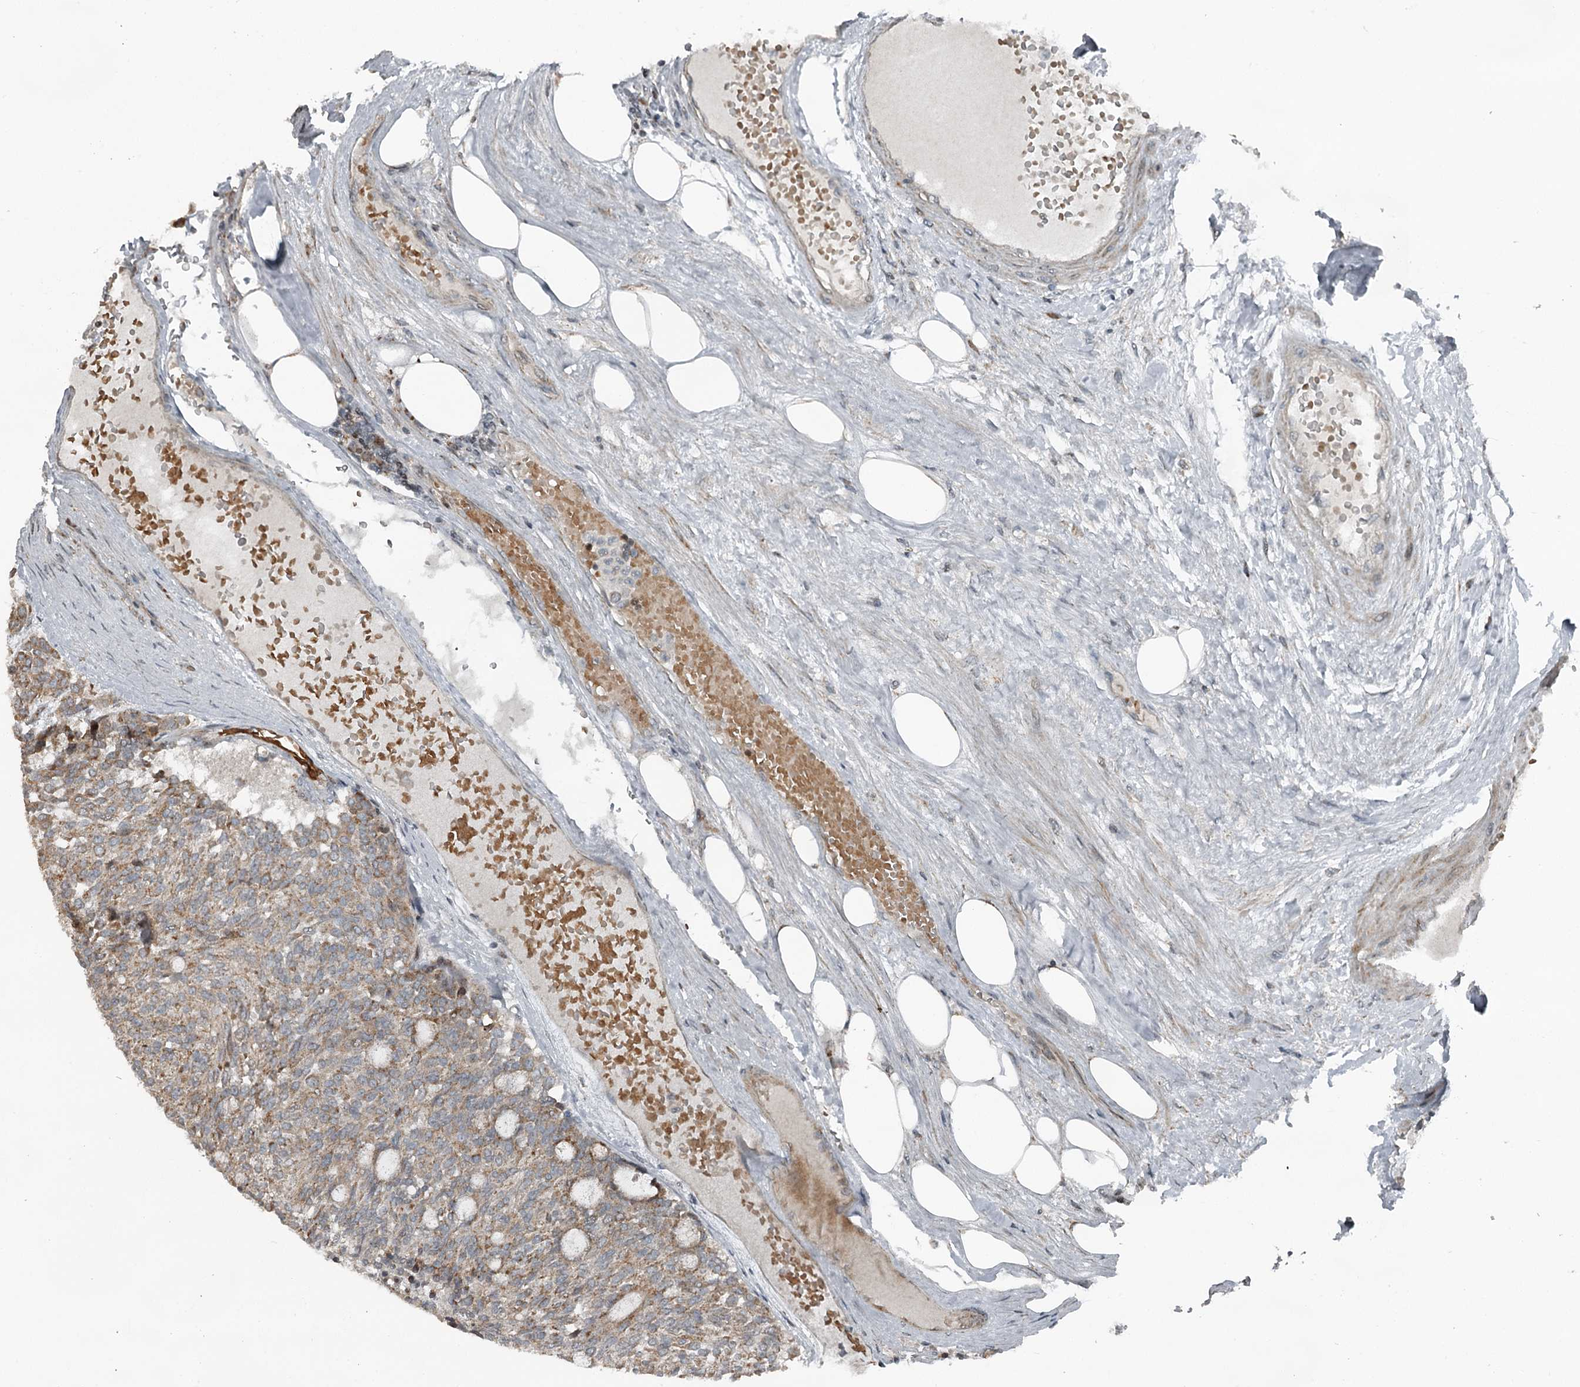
{"staining": {"intensity": "moderate", "quantity": ">75%", "location": "cytoplasmic/membranous"}, "tissue": "carcinoid", "cell_type": "Tumor cells", "image_type": "cancer", "snomed": [{"axis": "morphology", "description": "Carcinoid, malignant, NOS"}, {"axis": "topography", "description": "Pancreas"}], "caption": "Protein staining demonstrates moderate cytoplasmic/membranous staining in approximately >75% of tumor cells in carcinoid. The staining is performed using DAB (3,3'-diaminobenzidine) brown chromogen to label protein expression. The nuclei are counter-stained blue using hematoxylin.", "gene": "RASSF8", "patient": {"sex": "female", "age": 54}}